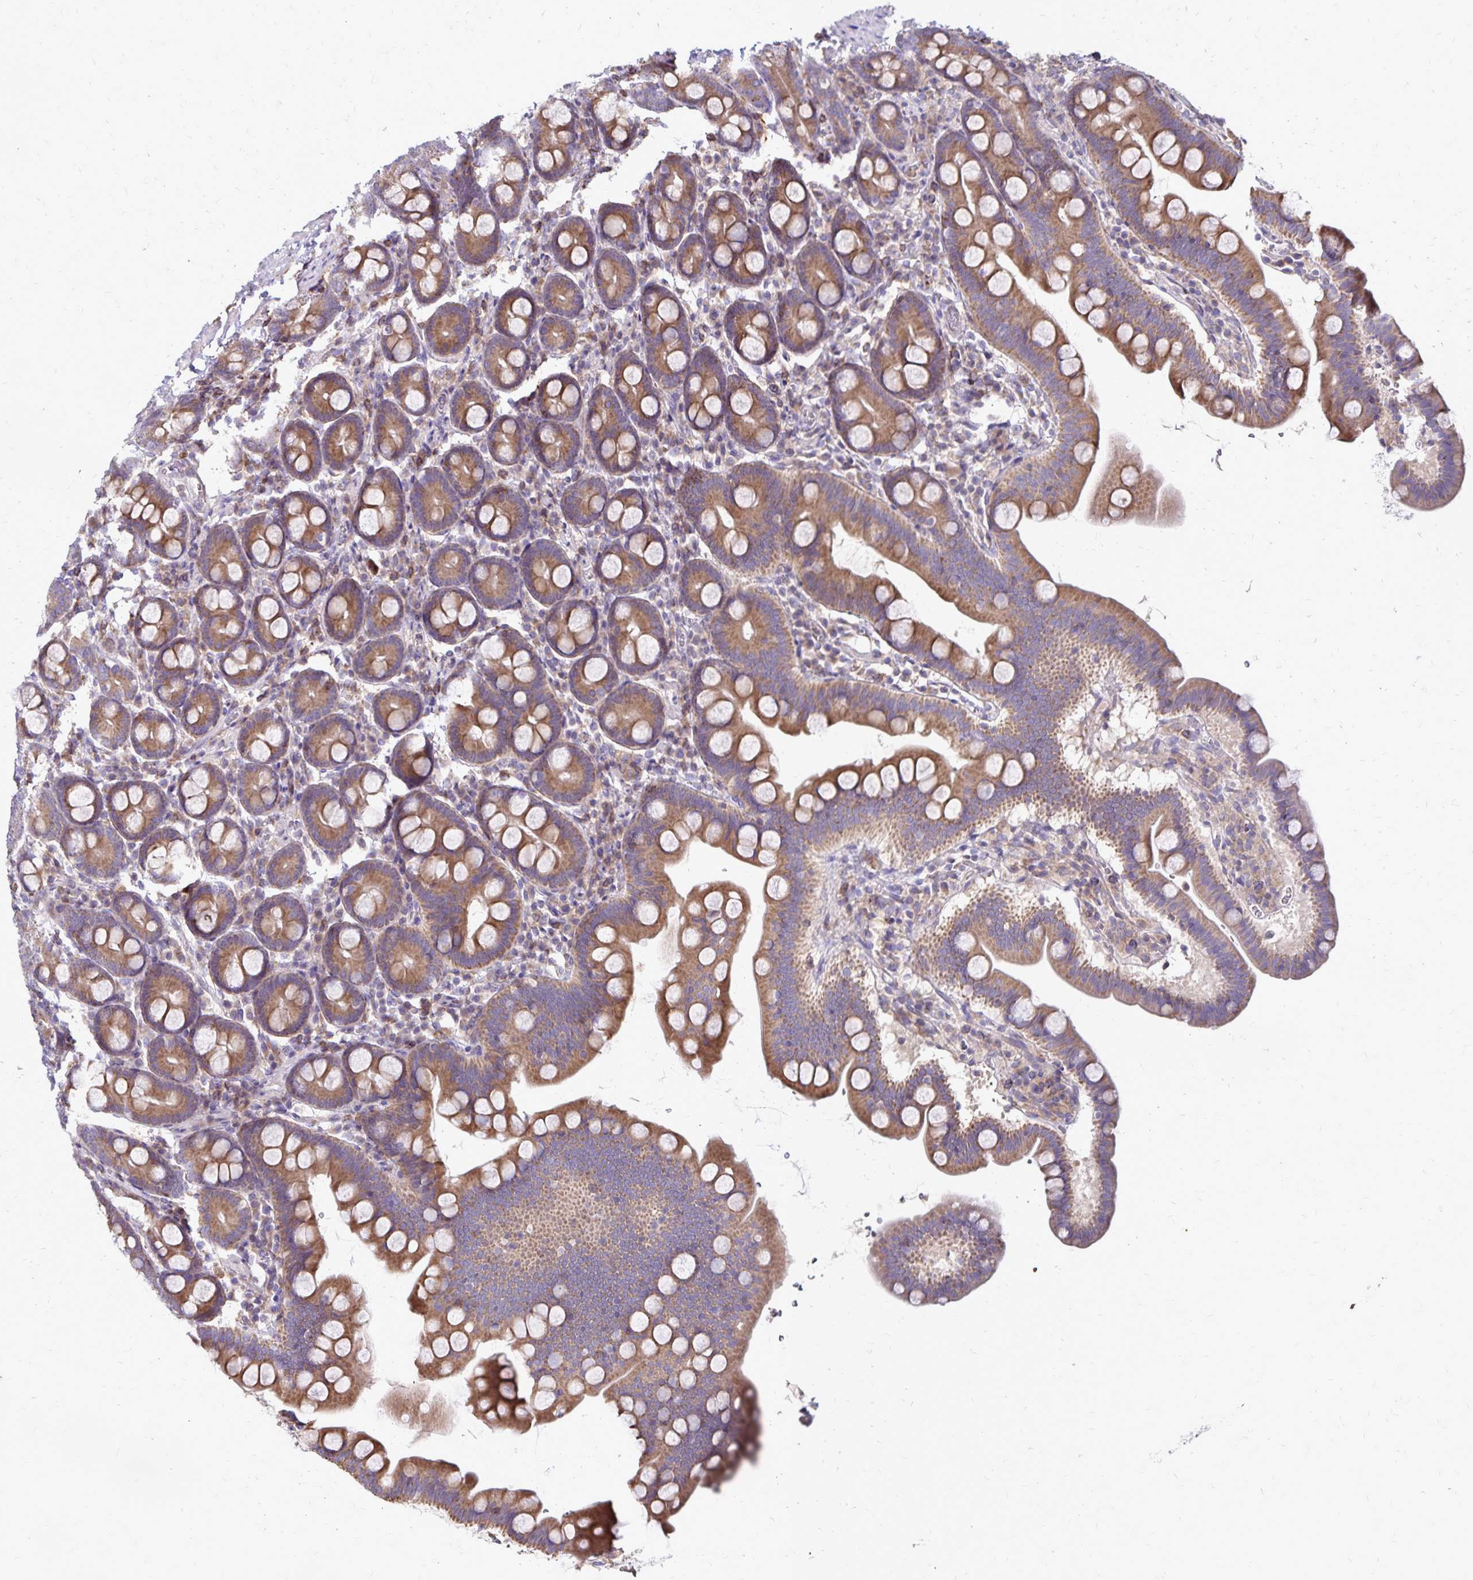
{"staining": {"intensity": "moderate", "quantity": ">75%", "location": "cytoplasmic/membranous"}, "tissue": "duodenum", "cell_type": "Glandular cells", "image_type": "normal", "snomed": [{"axis": "morphology", "description": "Normal tissue, NOS"}, {"axis": "topography", "description": "Pancreas"}, {"axis": "topography", "description": "Duodenum"}], "caption": "Human duodenum stained with a protein marker demonstrates moderate staining in glandular cells.", "gene": "NAGPA", "patient": {"sex": "male", "age": 59}}